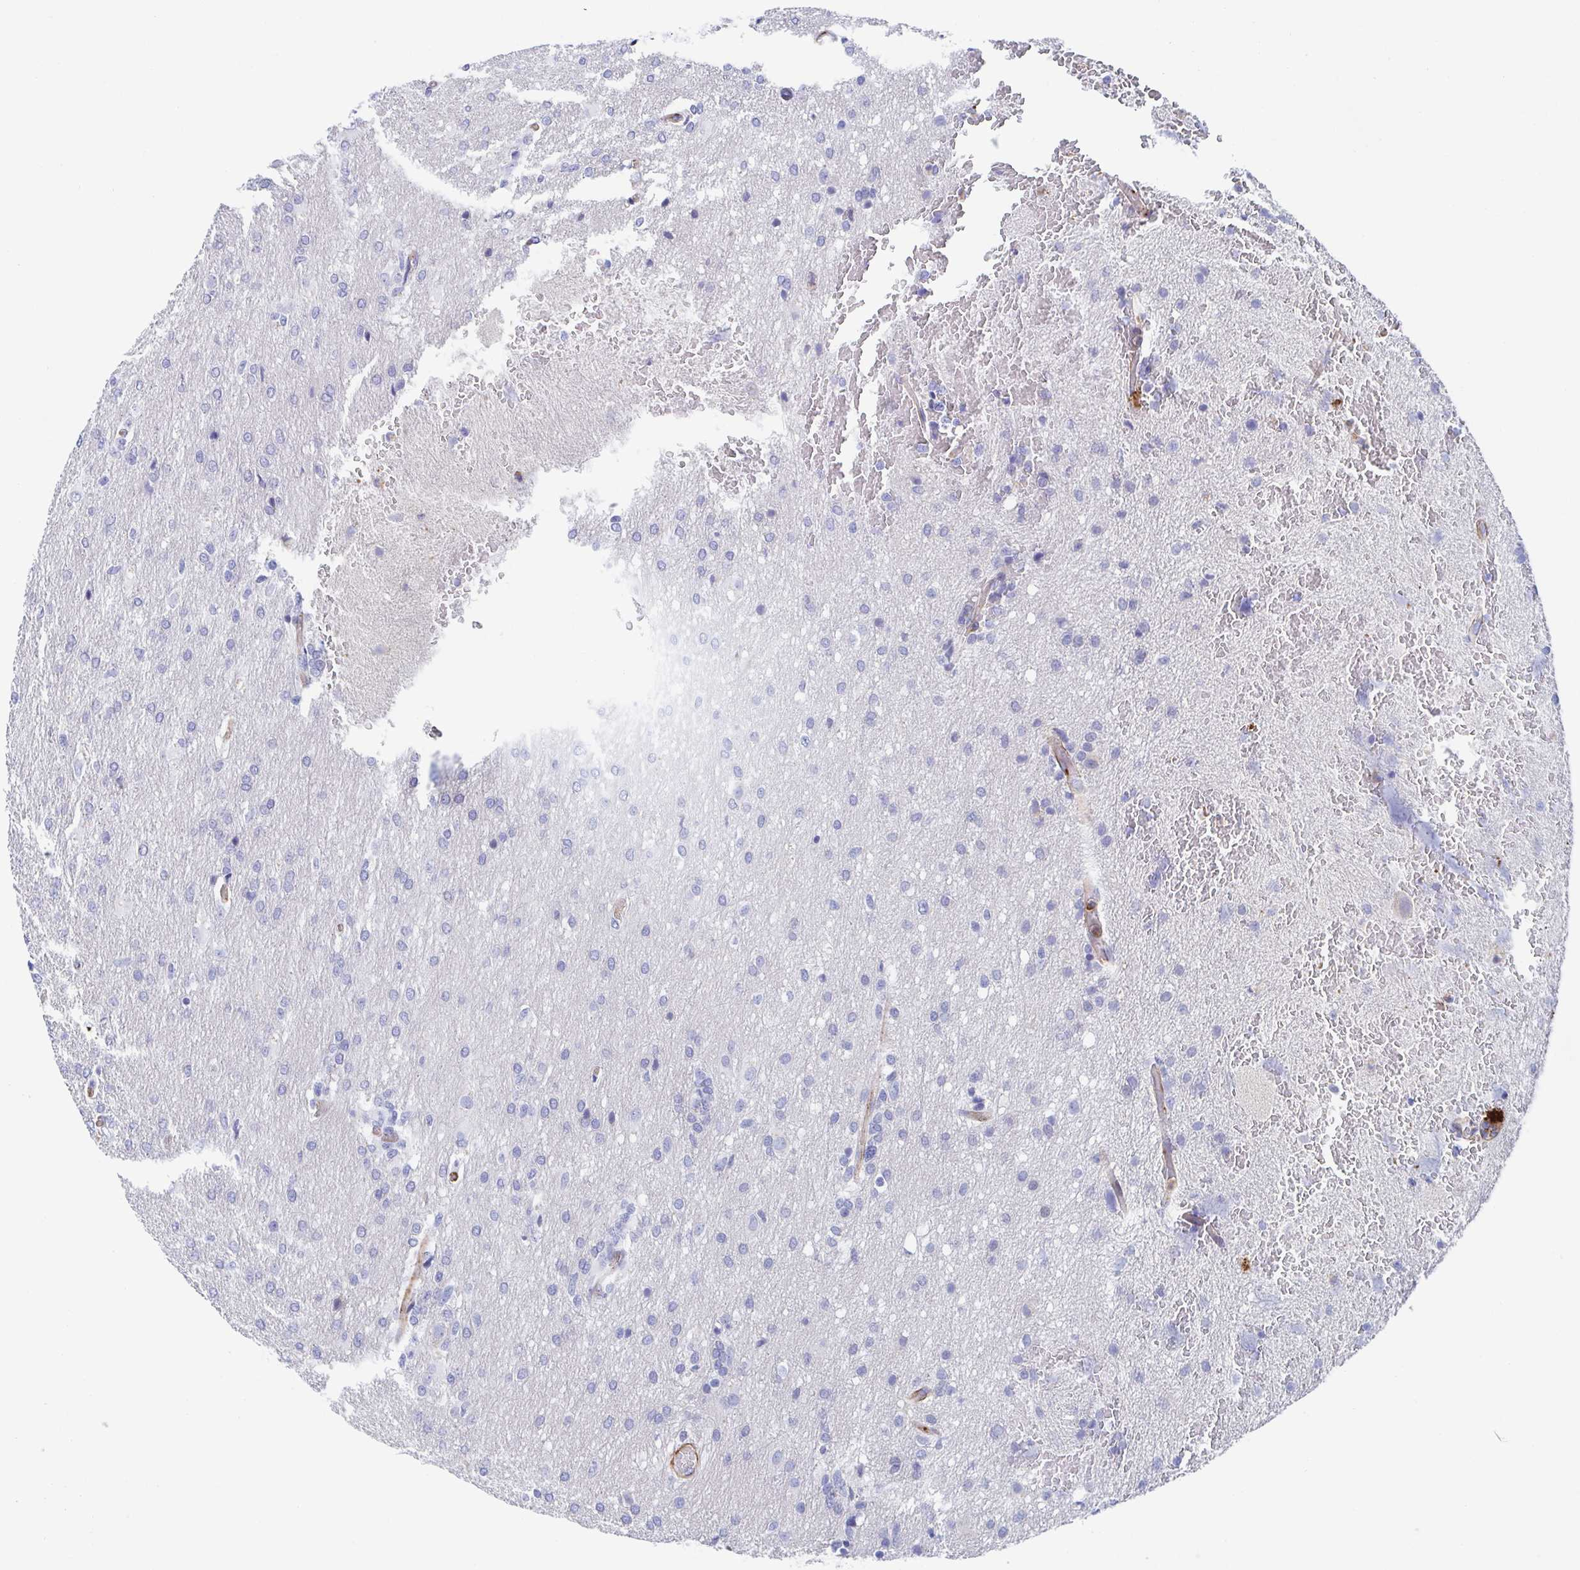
{"staining": {"intensity": "negative", "quantity": "none", "location": "none"}, "tissue": "glioma", "cell_type": "Tumor cells", "image_type": "cancer", "snomed": [{"axis": "morphology", "description": "Glioma, malignant, High grade"}, {"axis": "topography", "description": "Brain"}], "caption": "An image of malignant glioma (high-grade) stained for a protein shows no brown staining in tumor cells.", "gene": "KLC3", "patient": {"sex": "male", "age": 68}}